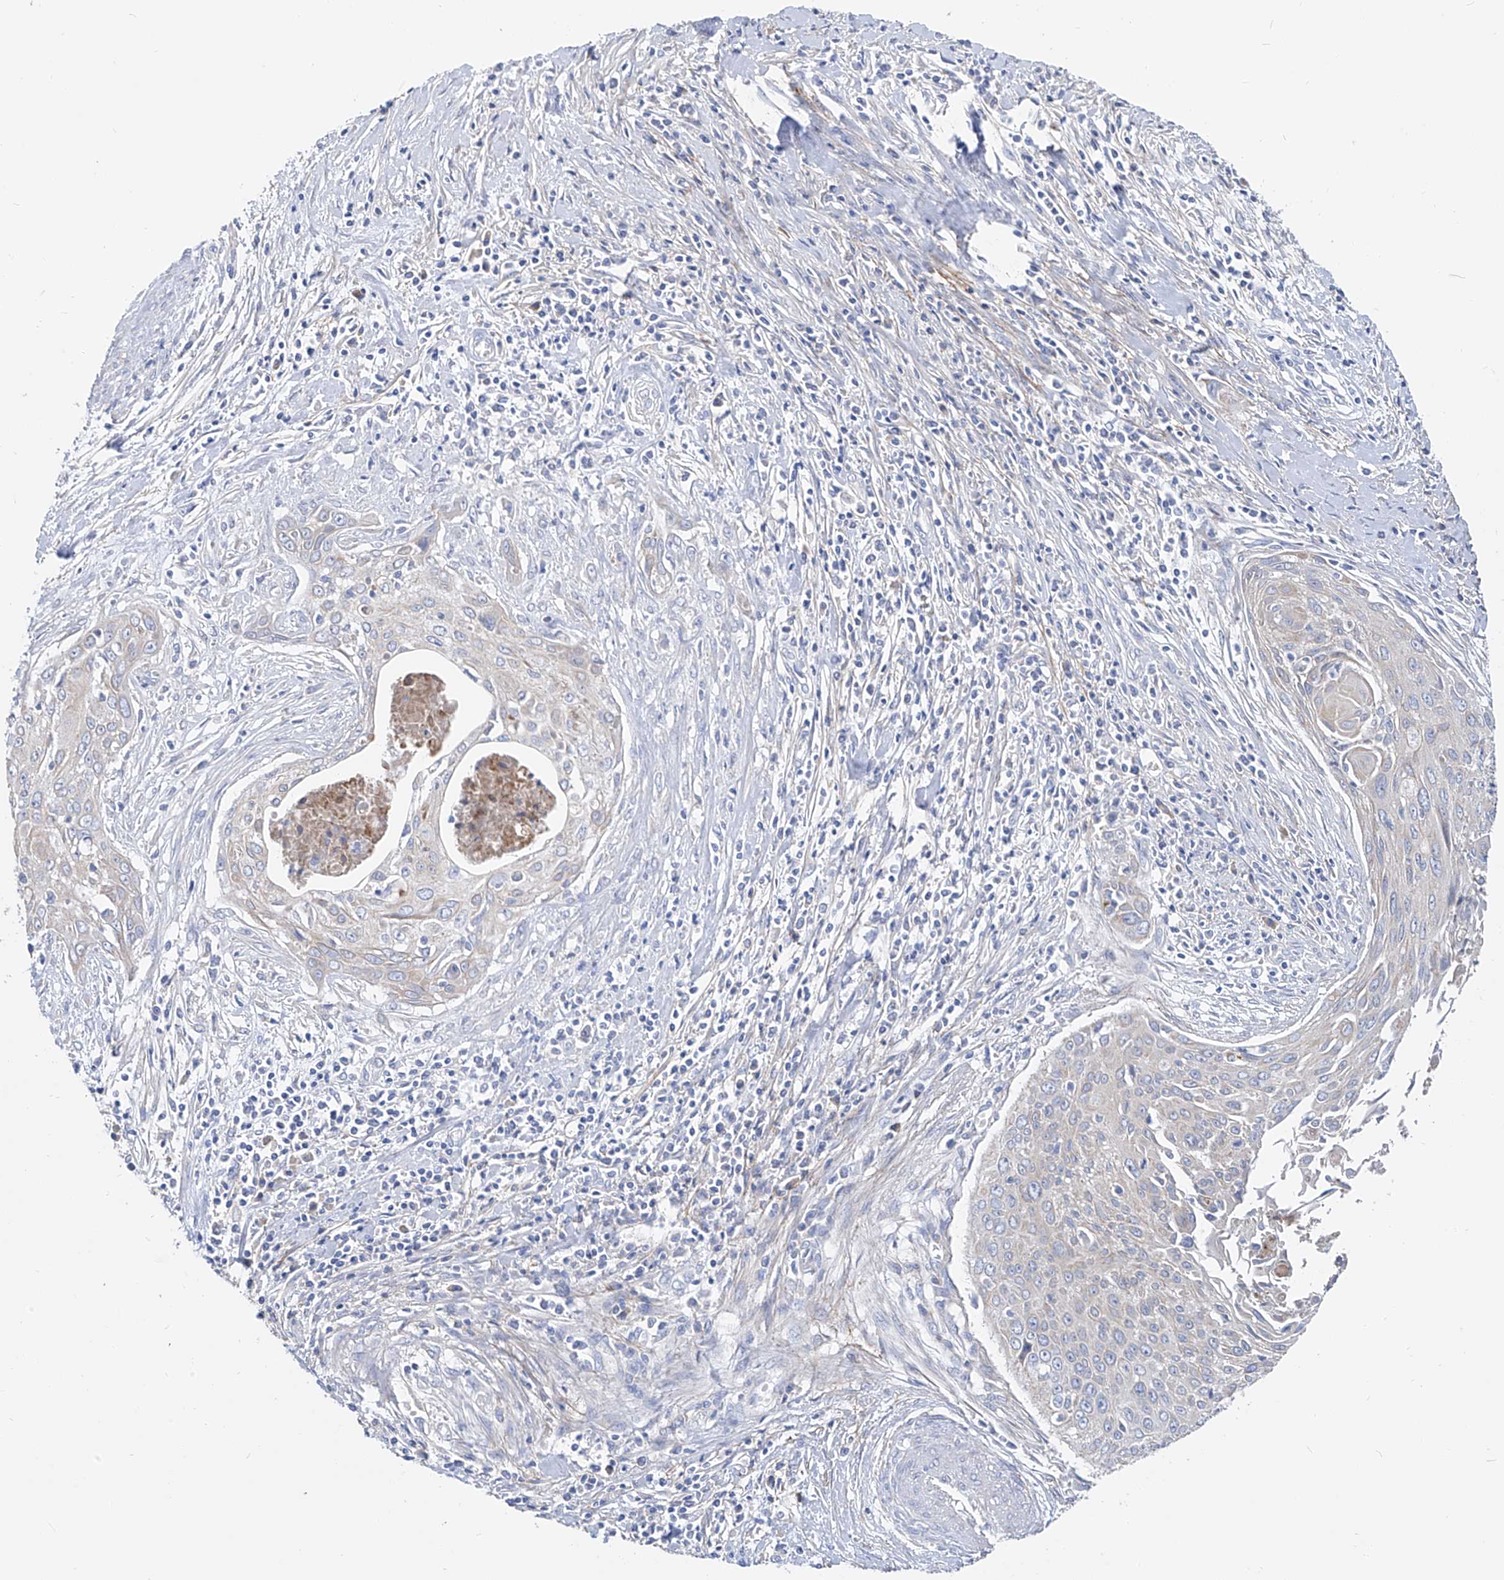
{"staining": {"intensity": "negative", "quantity": "none", "location": "none"}, "tissue": "cervical cancer", "cell_type": "Tumor cells", "image_type": "cancer", "snomed": [{"axis": "morphology", "description": "Squamous cell carcinoma, NOS"}, {"axis": "topography", "description": "Cervix"}], "caption": "High magnification brightfield microscopy of squamous cell carcinoma (cervical) stained with DAB (3,3'-diaminobenzidine) (brown) and counterstained with hematoxylin (blue): tumor cells show no significant staining.", "gene": "UFL1", "patient": {"sex": "female", "age": 55}}